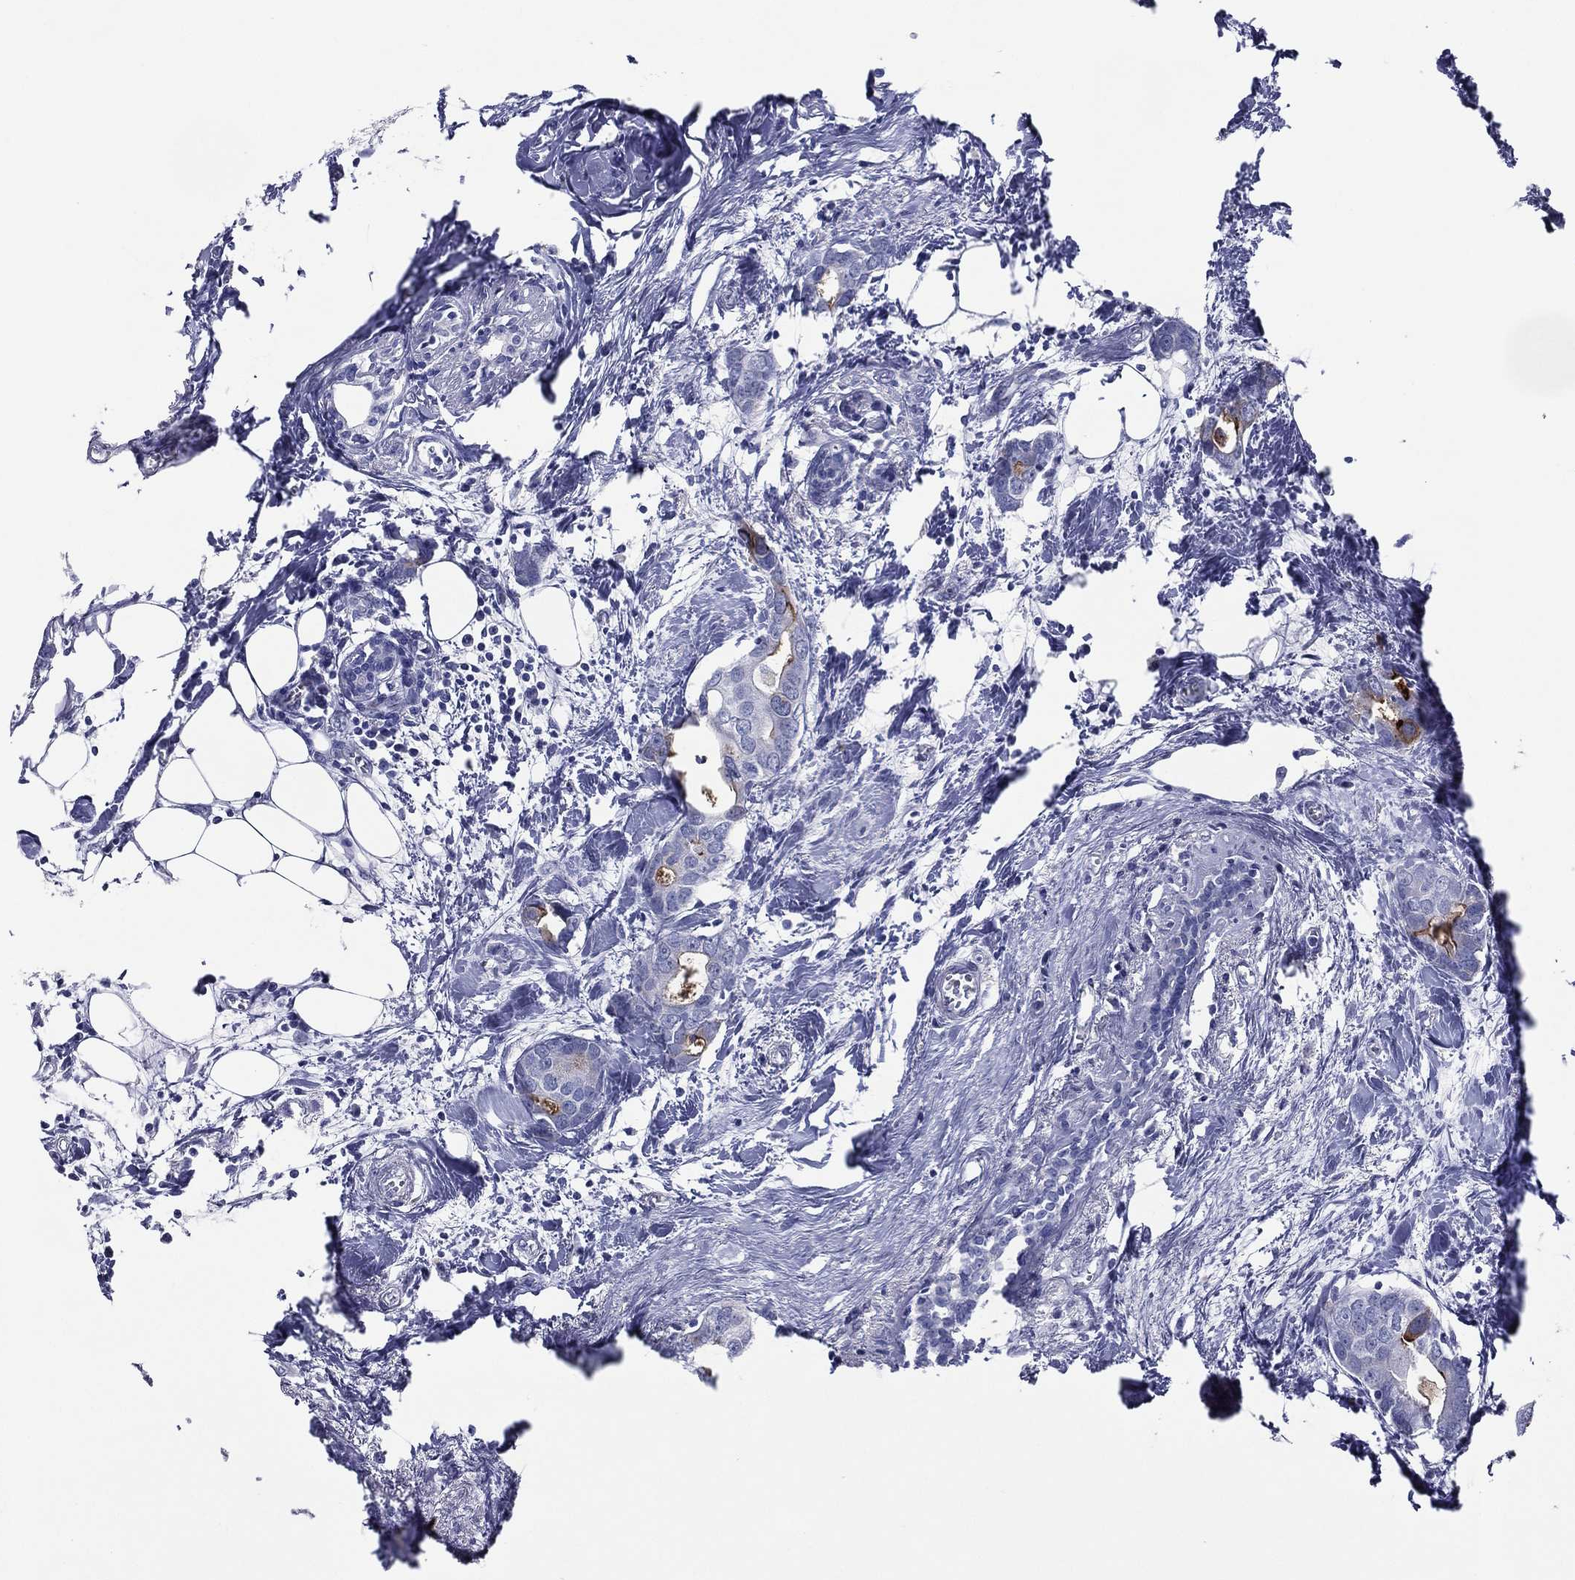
{"staining": {"intensity": "negative", "quantity": "none", "location": "none"}, "tissue": "breast cancer", "cell_type": "Tumor cells", "image_type": "cancer", "snomed": [{"axis": "morphology", "description": "Duct carcinoma"}, {"axis": "topography", "description": "Breast"}], "caption": "The micrograph demonstrates no significant staining in tumor cells of breast cancer.", "gene": "ACE2", "patient": {"sex": "female", "age": 83}}